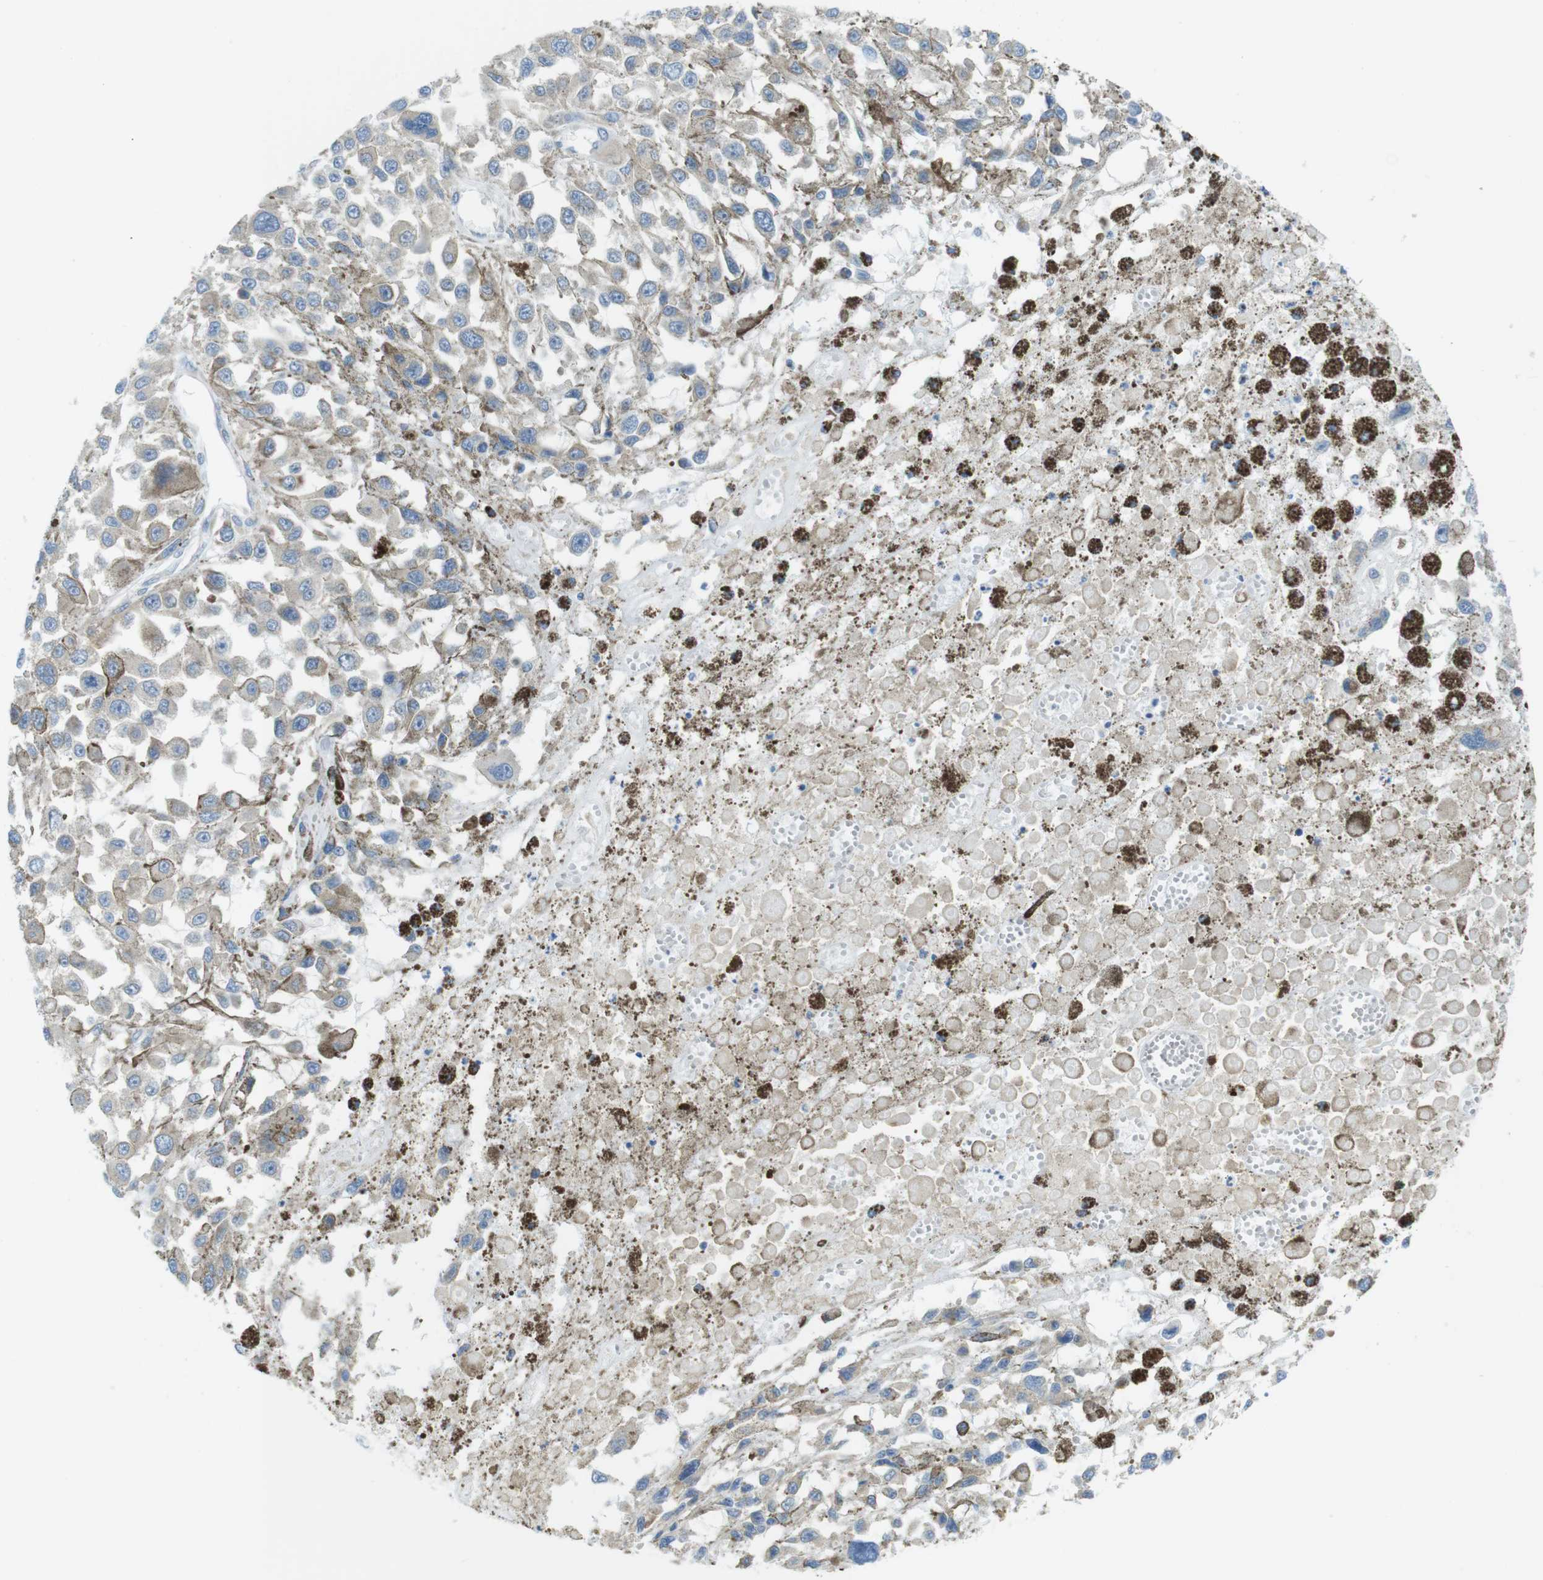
{"staining": {"intensity": "weak", "quantity": ">75%", "location": "cytoplasmic/membranous"}, "tissue": "melanoma", "cell_type": "Tumor cells", "image_type": "cancer", "snomed": [{"axis": "morphology", "description": "Malignant melanoma, Metastatic site"}, {"axis": "topography", "description": "Lymph node"}], "caption": "Immunohistochemistry (IHC) photomicrograph of neoplastic tissue: malignant melanoma (metastatic site) stained using immunohistochemistry (IHC) exhibits low levels of weak protein expression localized specifically in the cytoplasmic/membranous of tumor cells, appearing as a cytoplasmic/membranous brown color.", "gene": "CLPTM1L", "patient": {"sex": "male", "age": 59}}